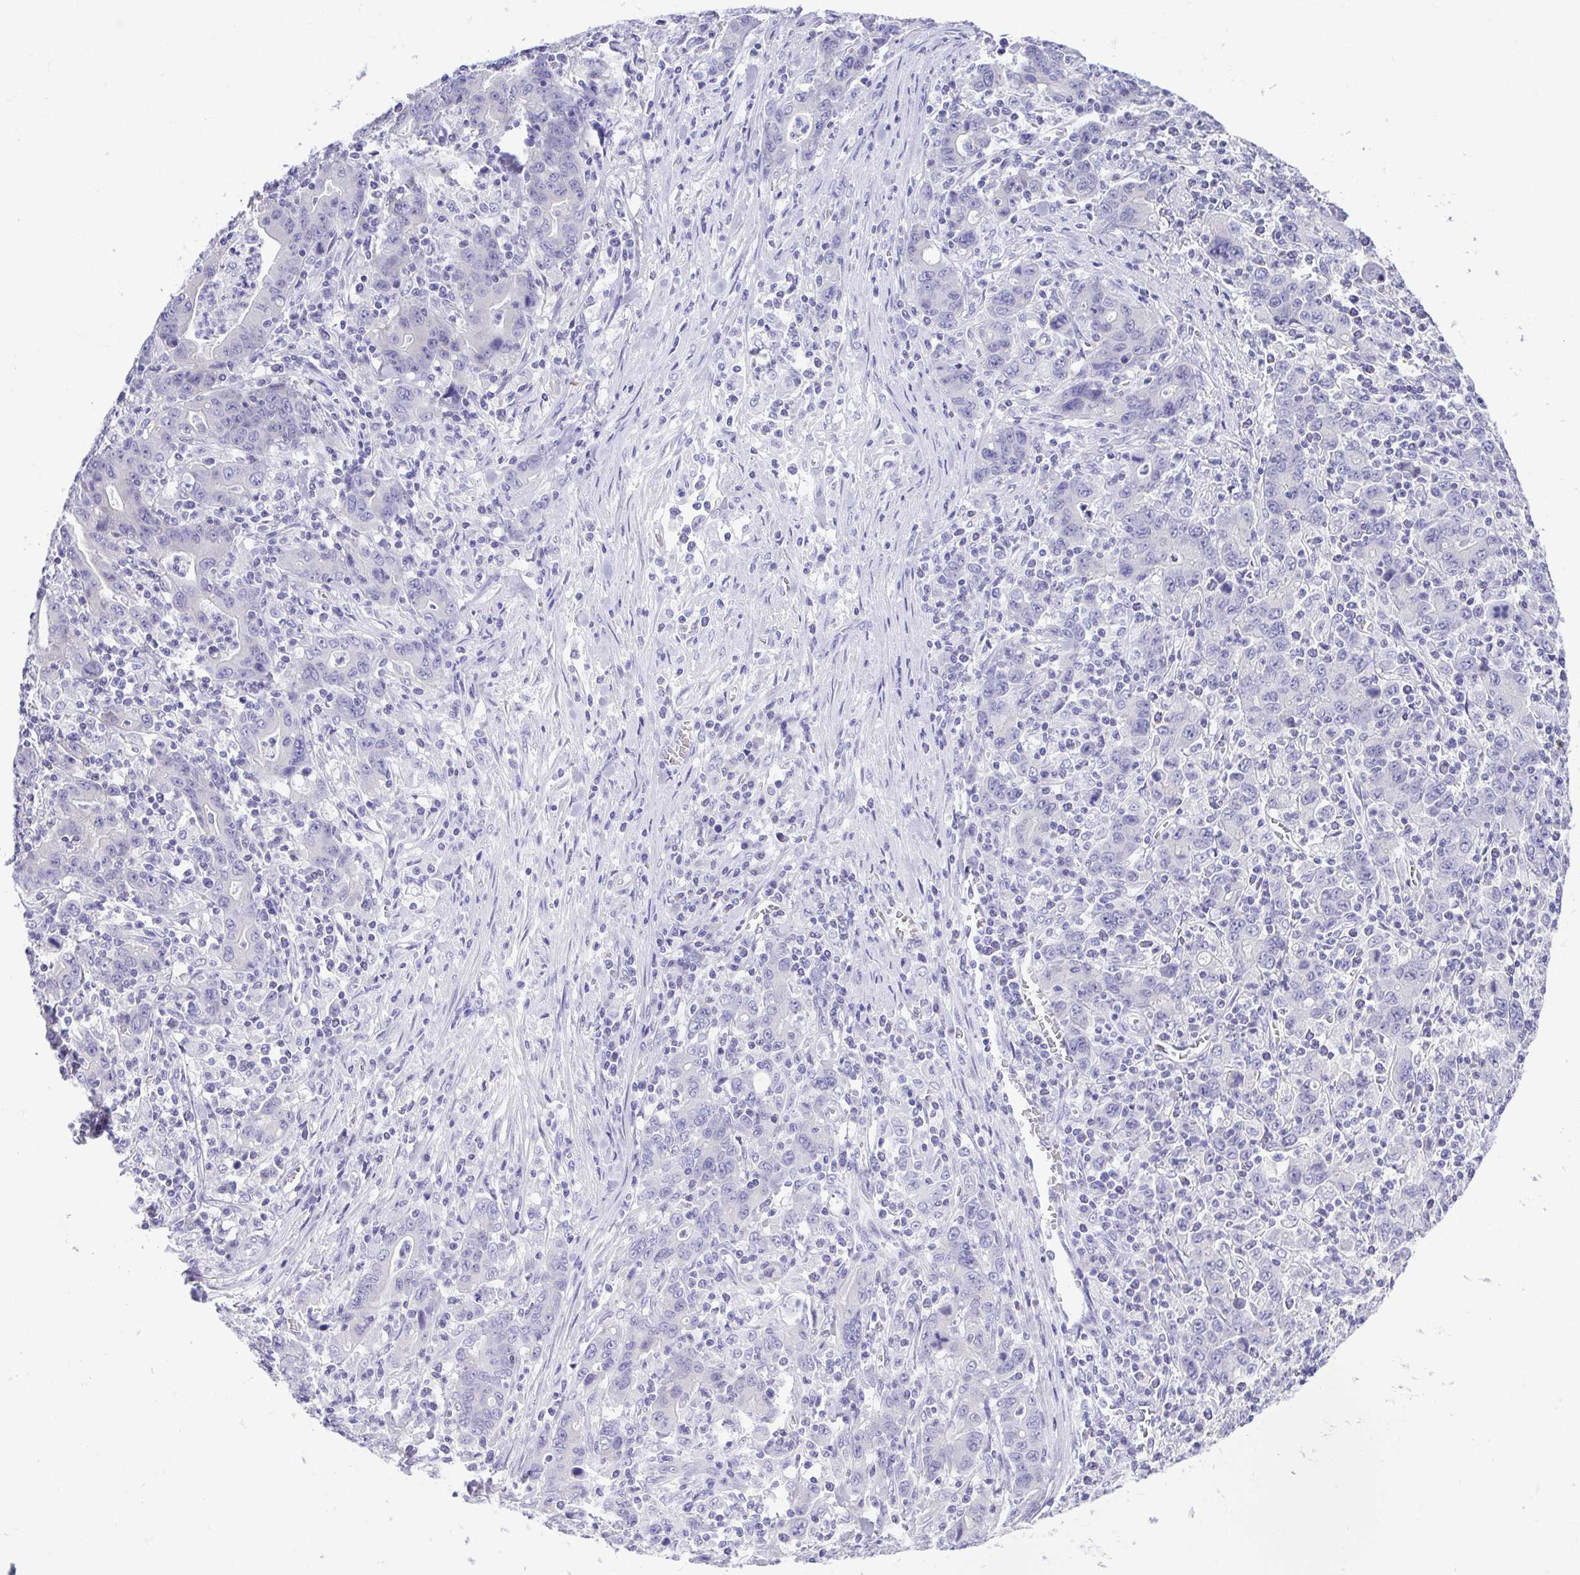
{"staining": {"intensity": "negative", "quantity": "none", "location": "none"}, "tissue": "stomach cancer", "cell_type": "Tumor cells", "image_type": "cancer", "snomed": [{"axis": "morphology", "description": "Adenocarcinoma, NOS"}, {"axis": "topography", "description": "Stomach, upper"}], "caption": "Human stomach cancer (adenocarcinoma) stained for a protein using immunohistochemistry displays no positivity in tumor cells.", "gene": "LUZP4", "patient": {"sex": "male", "age": 69}}